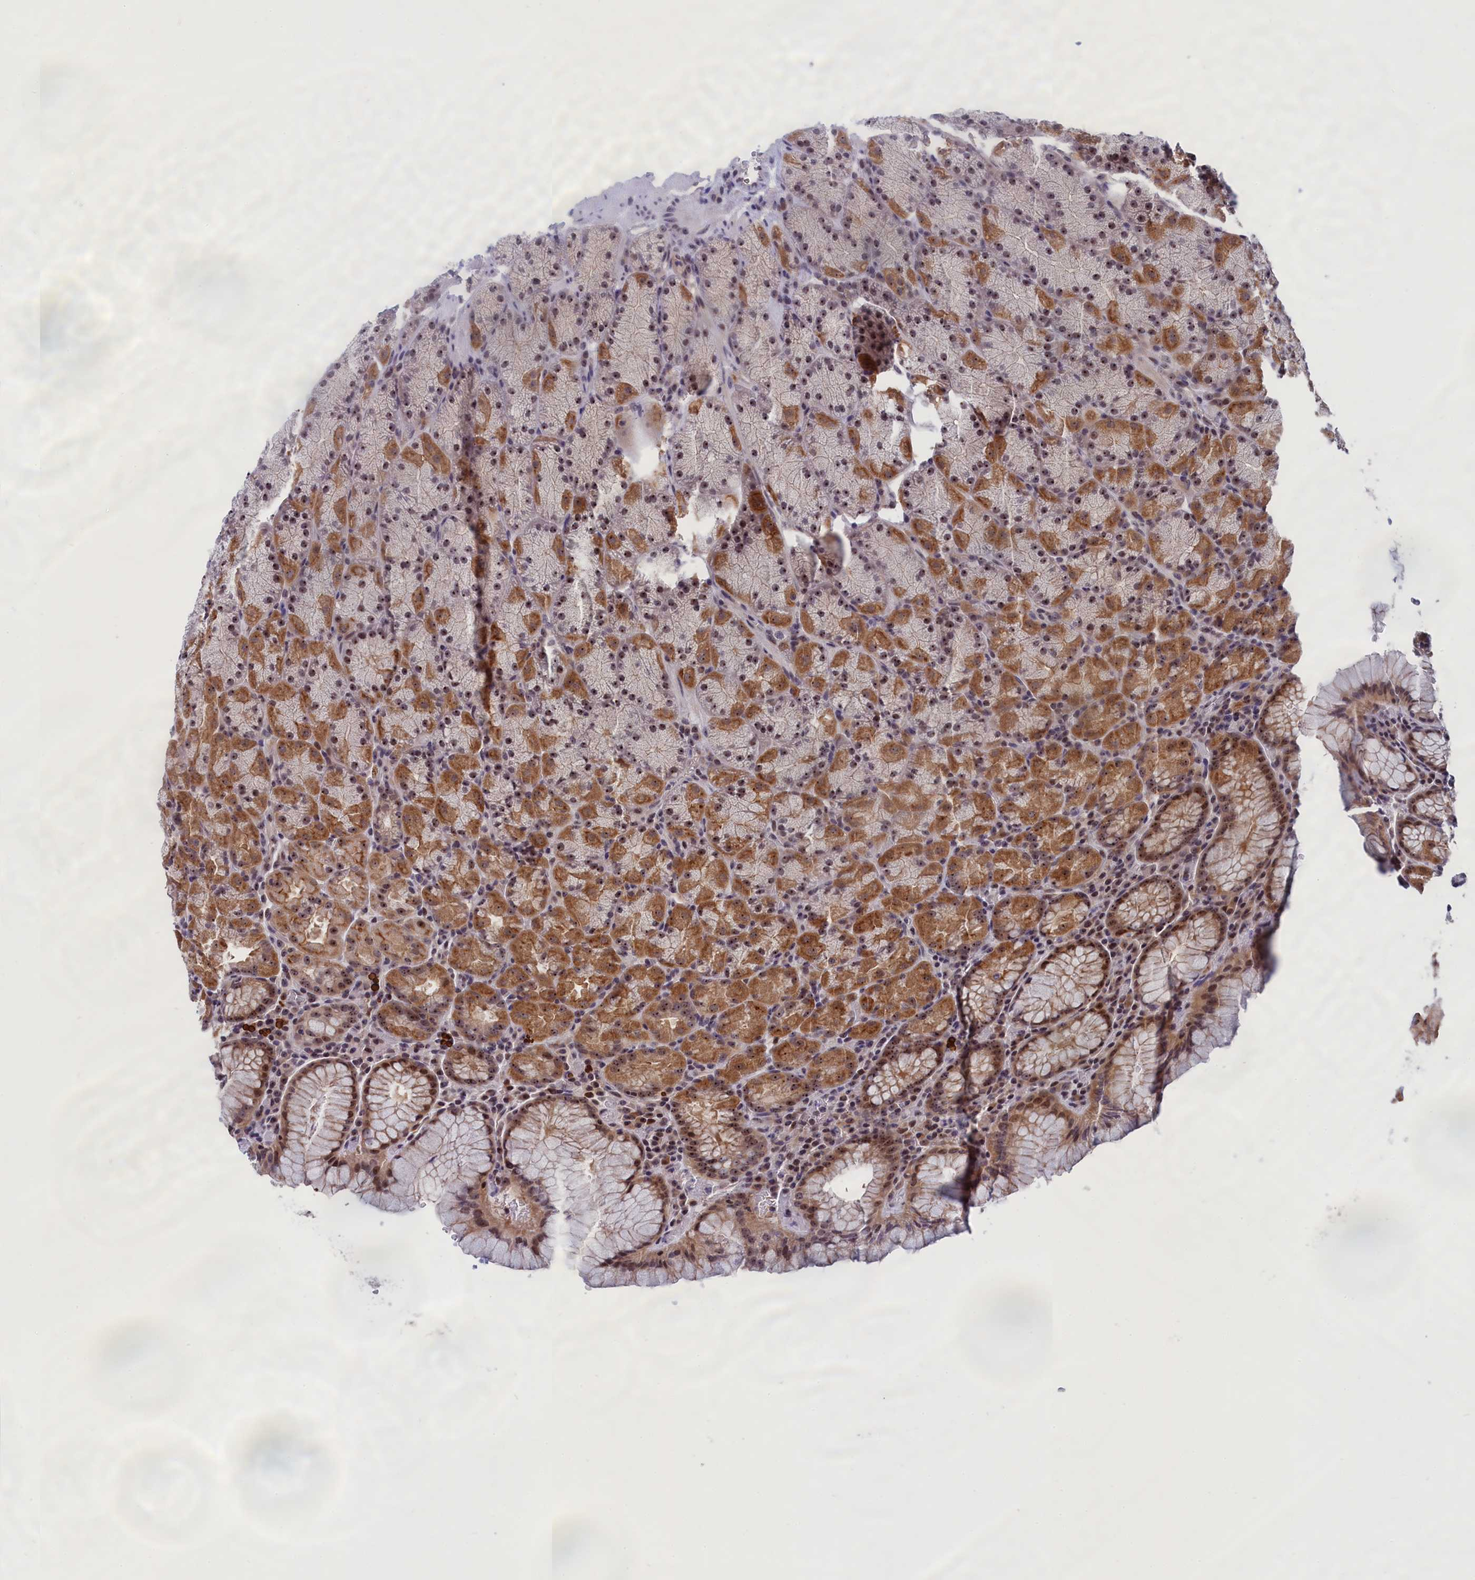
{"staining": {"intensity": "moderate", "quantity": ">75%", "location": "cytoplasmic/membranous,nuclear"}, "tissue": "stomach", "cell_type": "Glandular cells", "image_type": "normal", "snomed": [{"axis": "morphology", "description": "Normal tissue, NOS"}, {"axis": "topography", "description": "Stomach, upper"}, {"axis": "topography", "description": "Stomach, lower"}], "caption": "This micrograph shows IHC staining of normal human stomach, with medium moderate cytoplasmic/membranous,nuclear expression in approximately >75% of glandular cells.", "gene": "PPAN", "patient": {"sex": "male", "age": 80}}